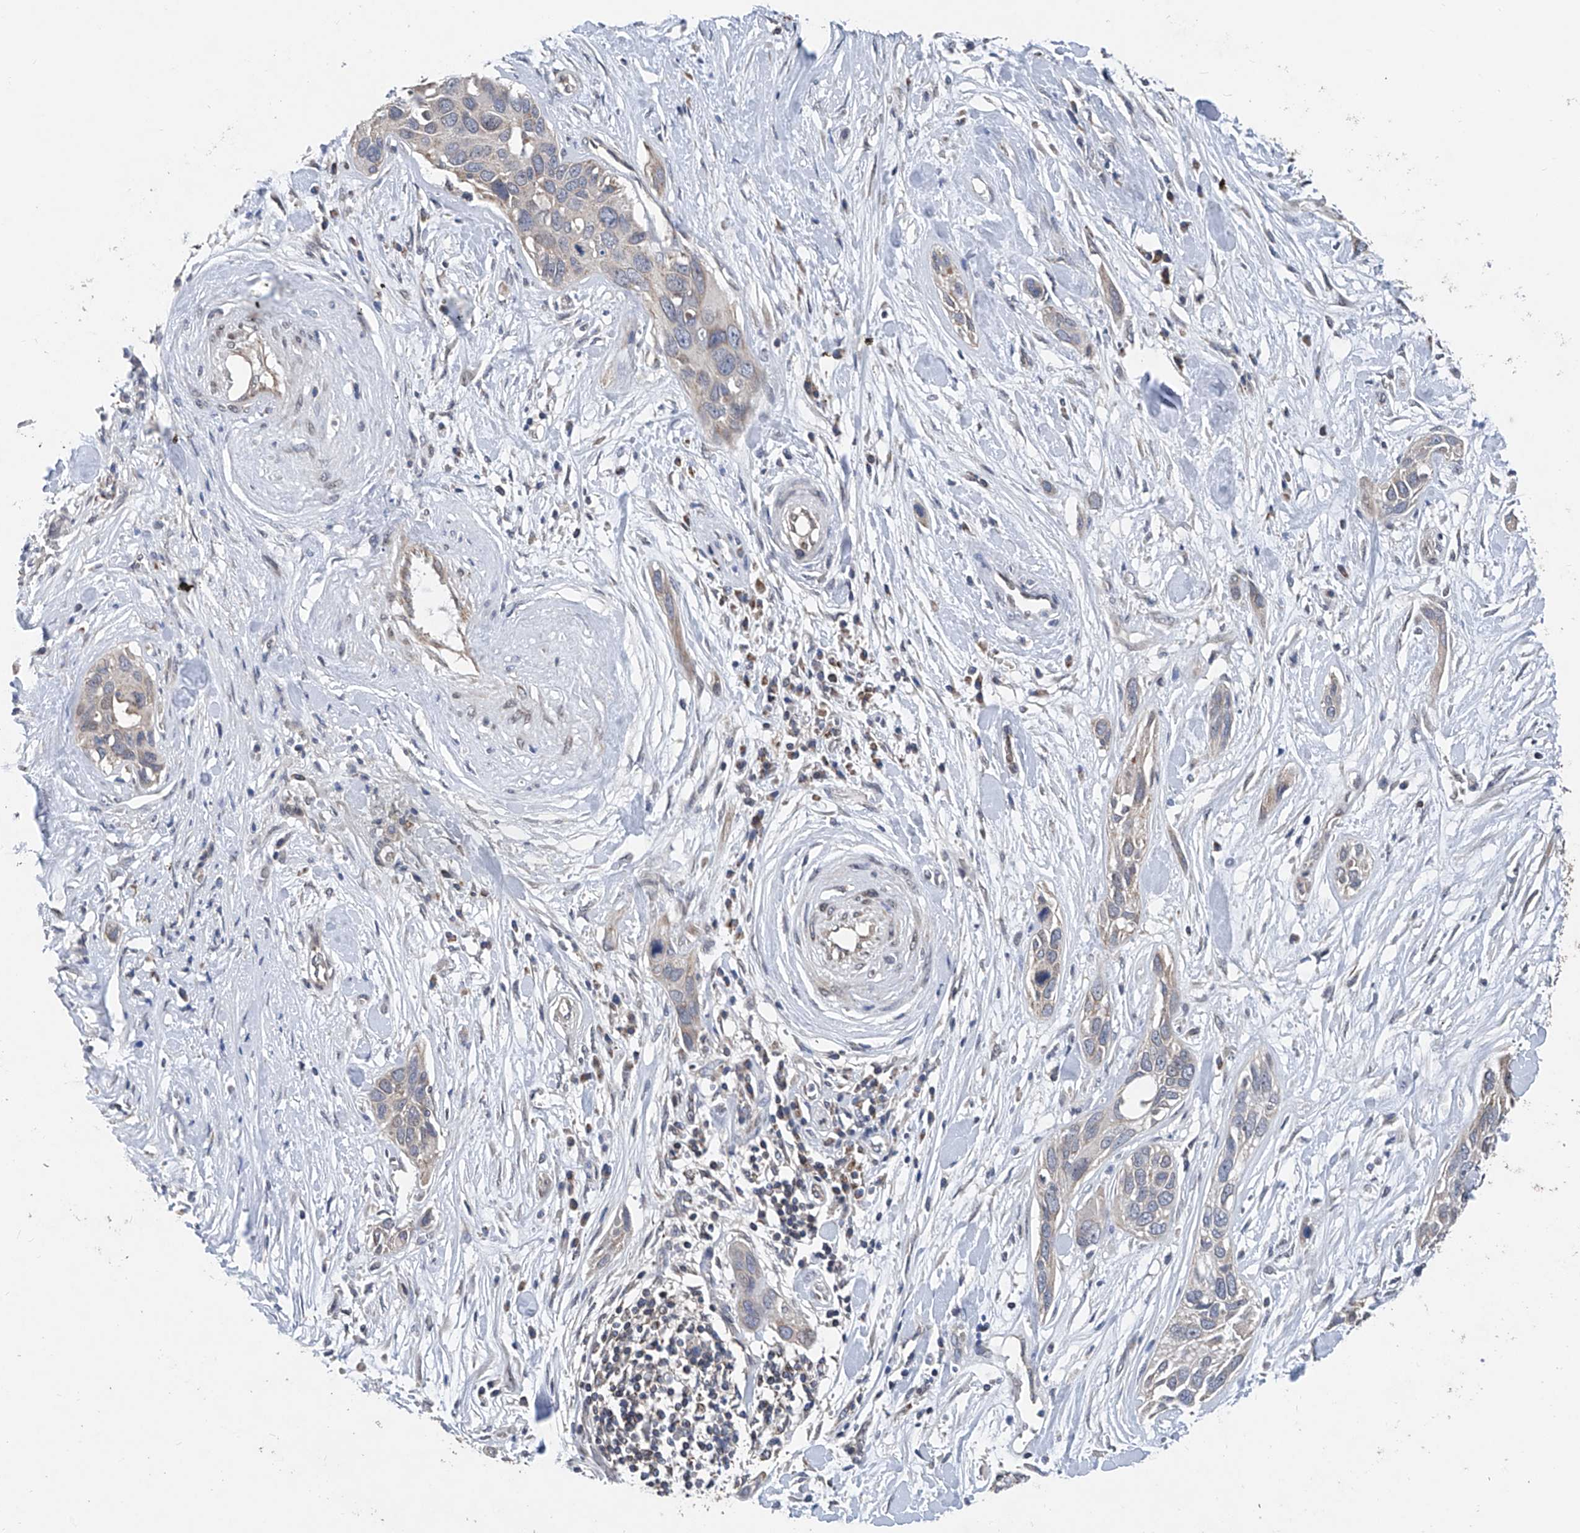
{"staining": {"intensity": "negative", "quantity": "none", "location": "none"}, "tissue": "pancreatic cancer", "cell_type": "Tumor cells", "image_type": "cancer", "snomed": [{"axis": "morphology", "description": "Adenocarcinoma, NOS"}, {"axis": "topography", "description": "Pancreas"}], "caption": "An immunohistochemistry micrograph of pancreatic cancer (adenocarcinoma) is shown. There is no staining in tumor cells of pancreatic cancer (adenocarcinoma). Brightfield microscopy of immunohistochemistry stained with DAB (brown) and hematoxylin (blue), captured at high magnification.", "gene": "BCKDHB", "patient": {"sex": "female", "age": 60}}